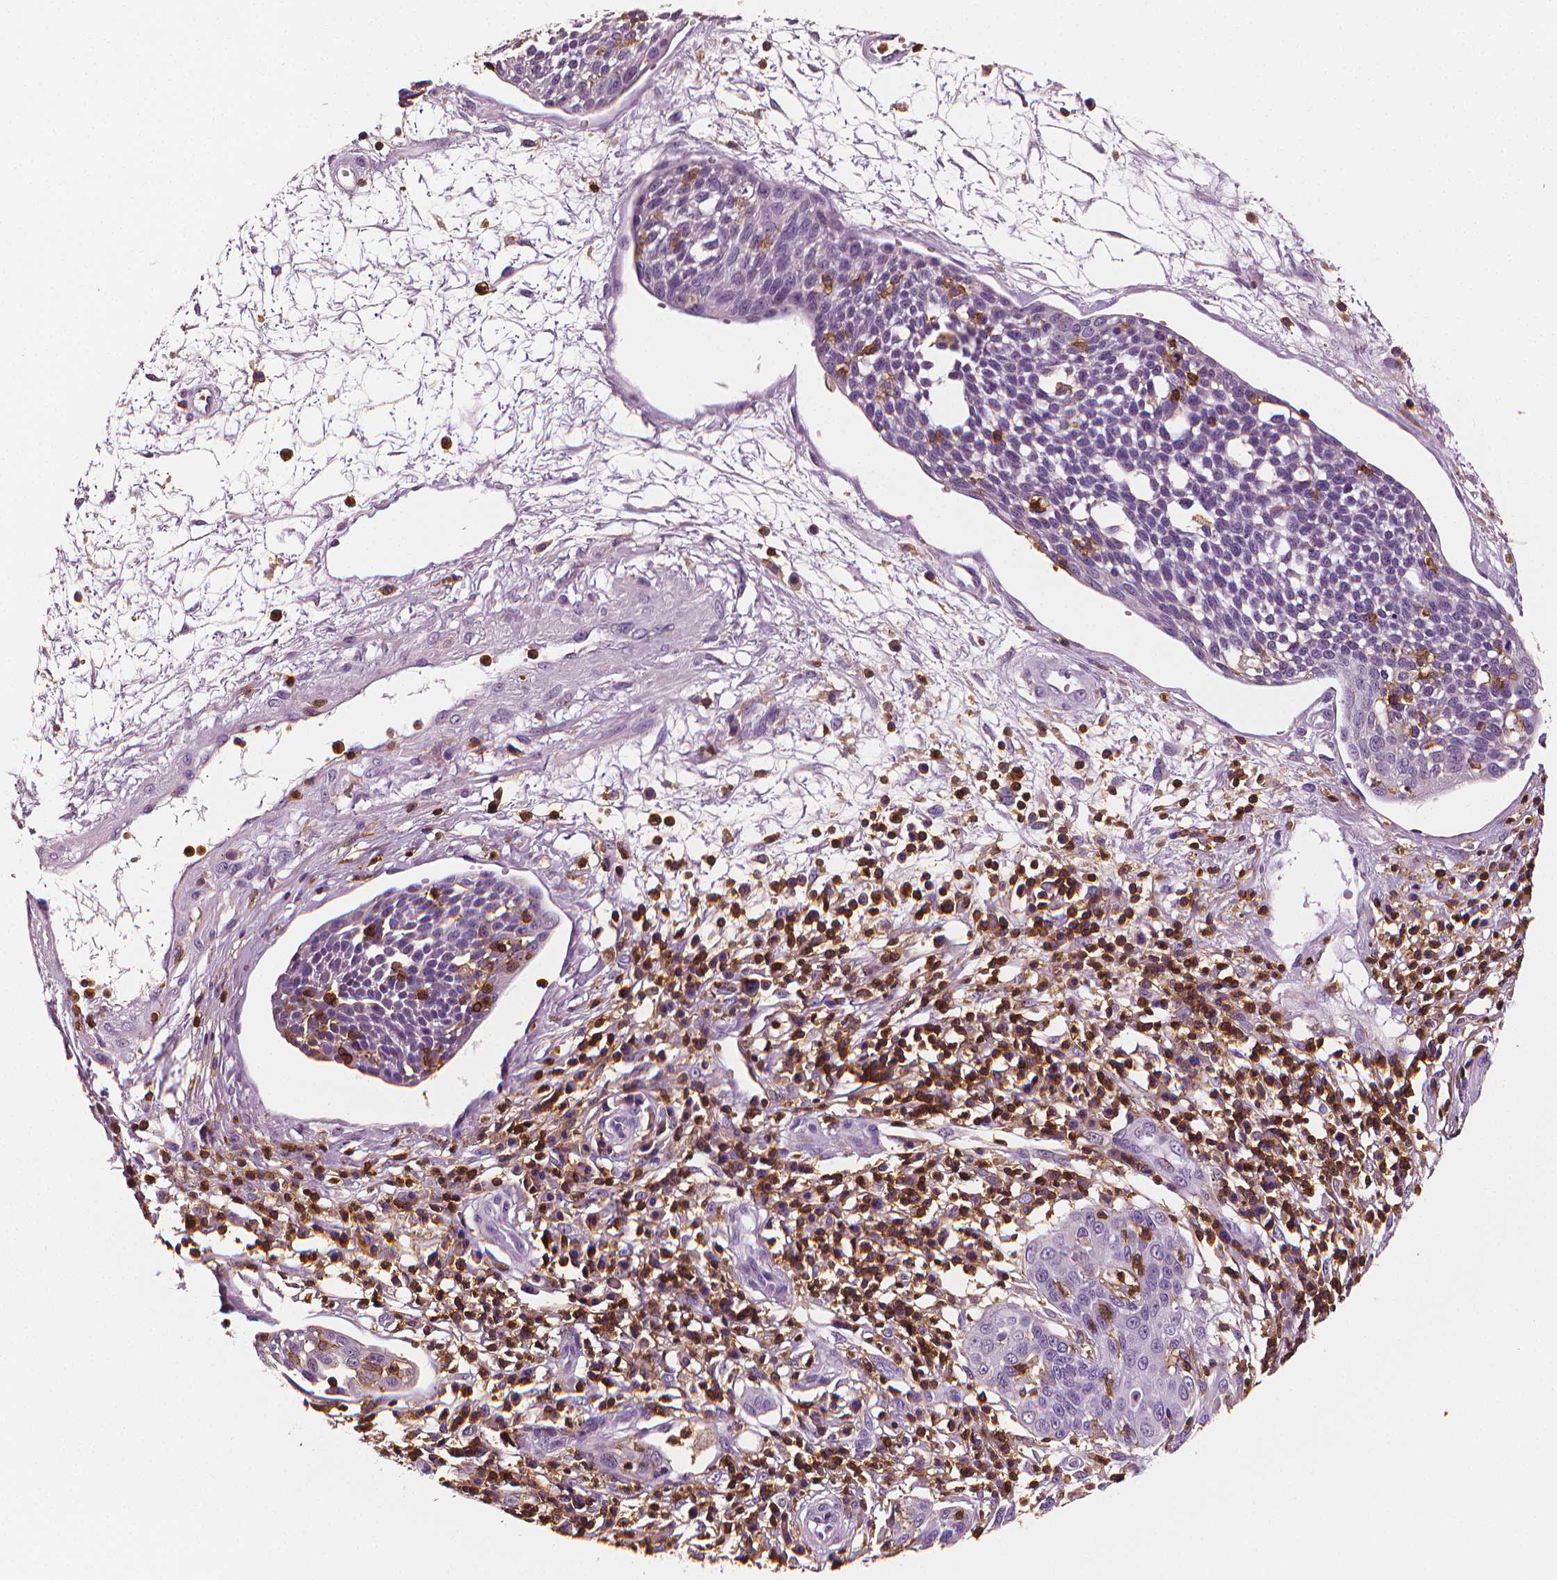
{"staining": {"intensity": "negative", "quantity": "none", "location": "none"}, "tissue": "cervical cancer", "cell_type": "Tumor cells", "image_type": "cancer", "snomed": [{"axis": "morphology", "description": "Squamous cell carcinoma, NOS"}, {"axis": "topography", "description": "Cervix"}], "caption": "Protein analysis of squamous cell carcinoma (cervical) exhibits no significant expression in tumor cells.", "gene": "PTPRC", "patient": {"sex": "female", "age": 34}}